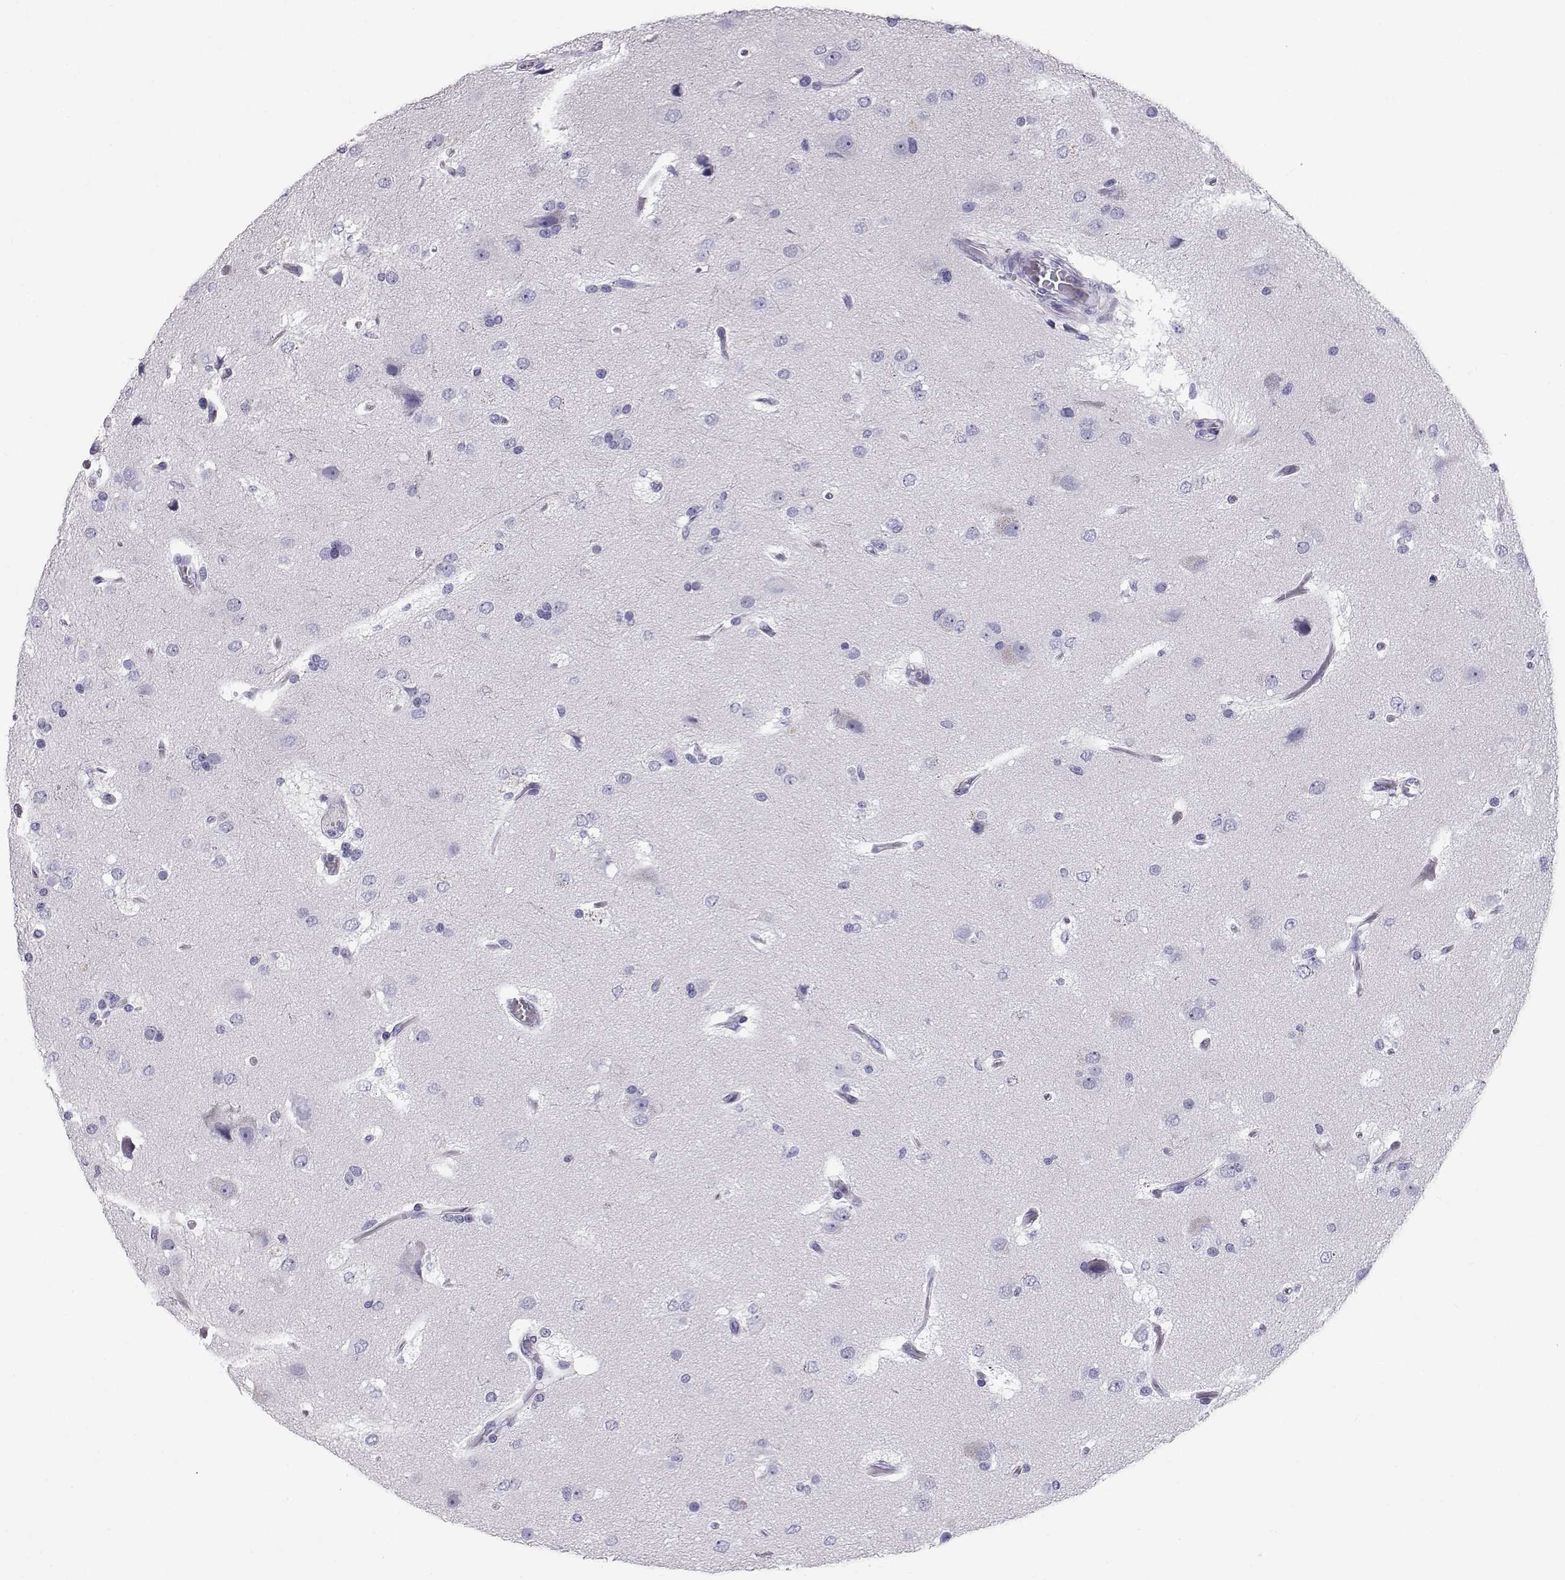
{"staining": {"intensity": "negative", "quantity": "none", "location": "none"}, "tissue": "glioma", "cell_type": "Tumor cells", "image_type": "cancer", "snomed": [{"axis": "morphology", "description": "Glioma, malignant, High grade"}, {"axis": "topography", "description": "Brain"}], "caption": "This histopathology image is of malignant high-grade glioma stained with immunohistochemistry (IHC) to label a protein in brown with the nuclei are counter-stained blue. There is no expression in tumor cells.", "gene": "RD3", "patient": {"sex": "female", "age": 63}}